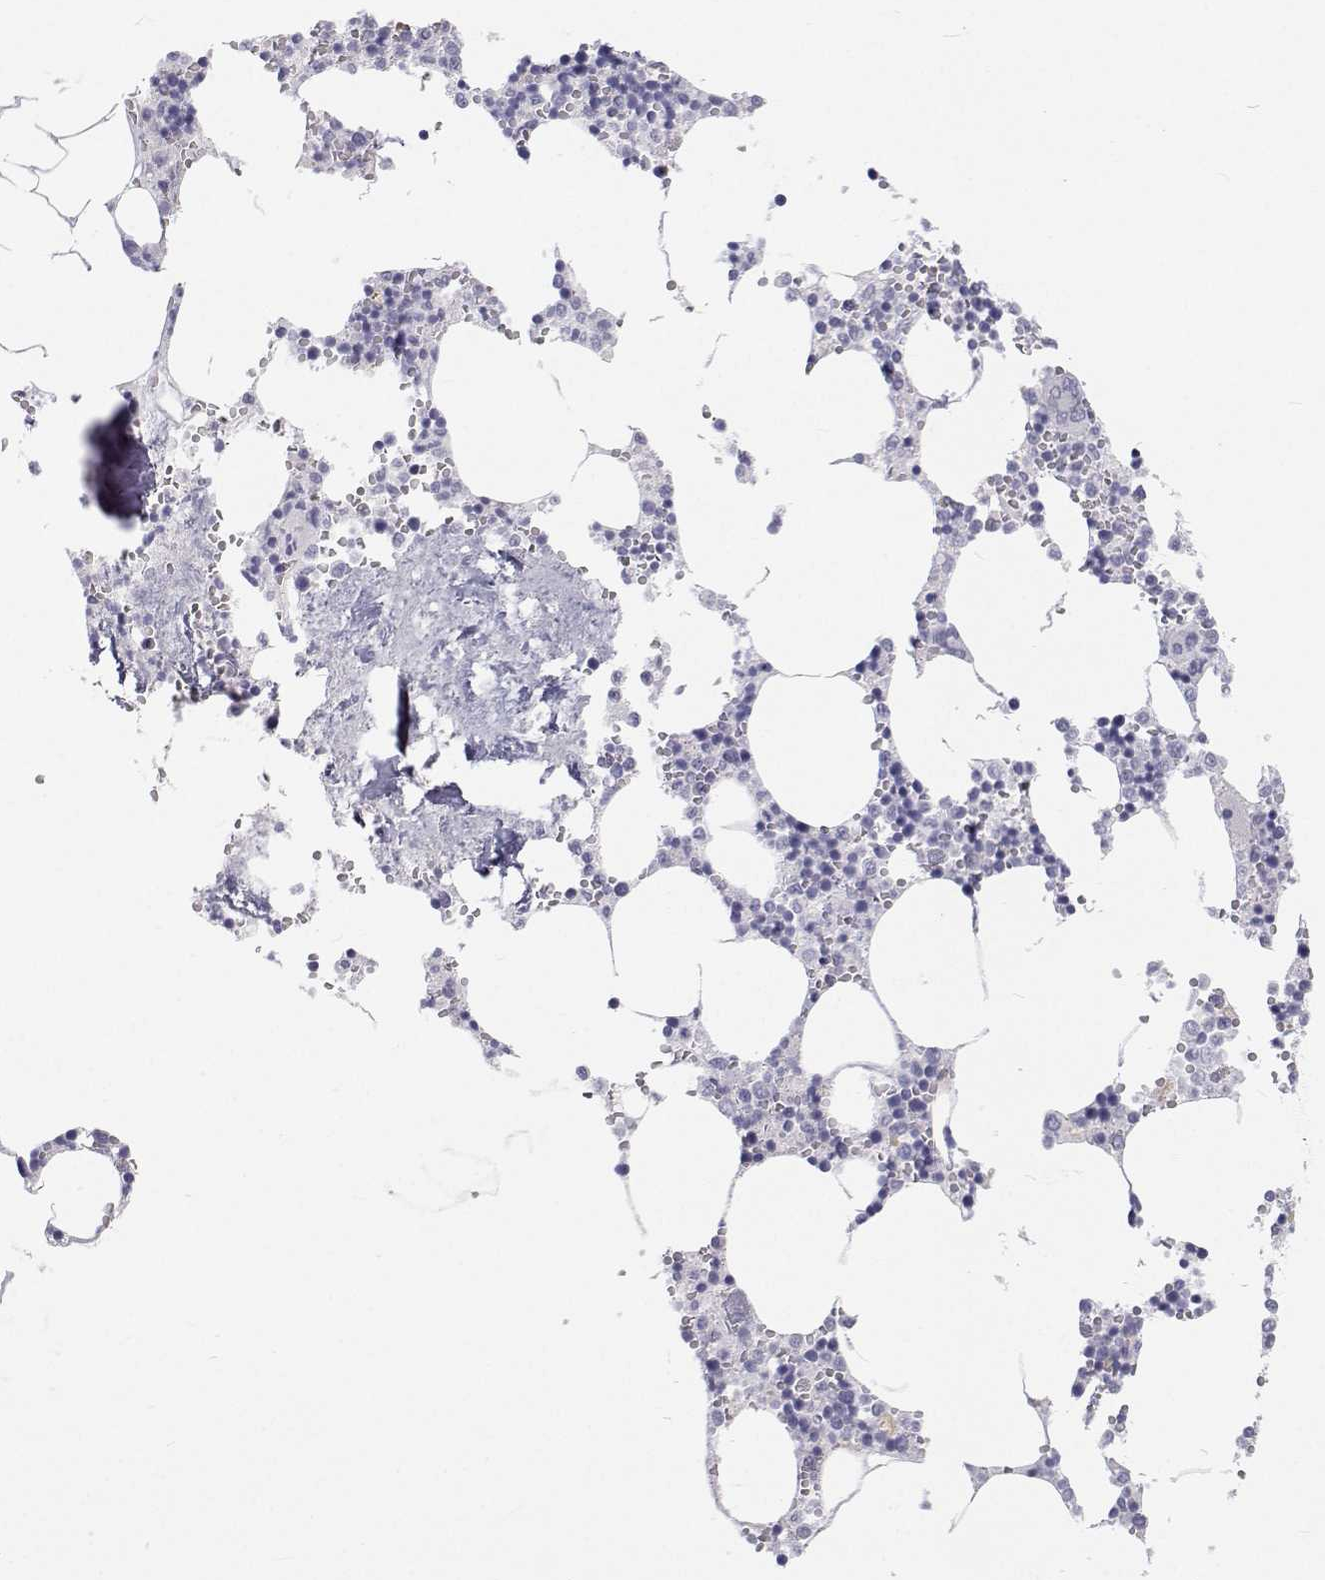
{"staining": {"intensity": "negative", "quantity": "none", "location": "none"}, "tissue": "bone marrow", "cell_type": "Hematopoietic cells", "image_type": "normal", "snomed": [{"axis": "morphology", "description": "Normal tissue, NOS"}, {"axis": "topography", "description": "Bone marrow"}], "caption": "Immunohistochemical staining of benign human bone marrow demonstrates no significant expression in hematopoietic cells.", "gene": "TTN", "patient": {"sex": "male", "age": 54}}